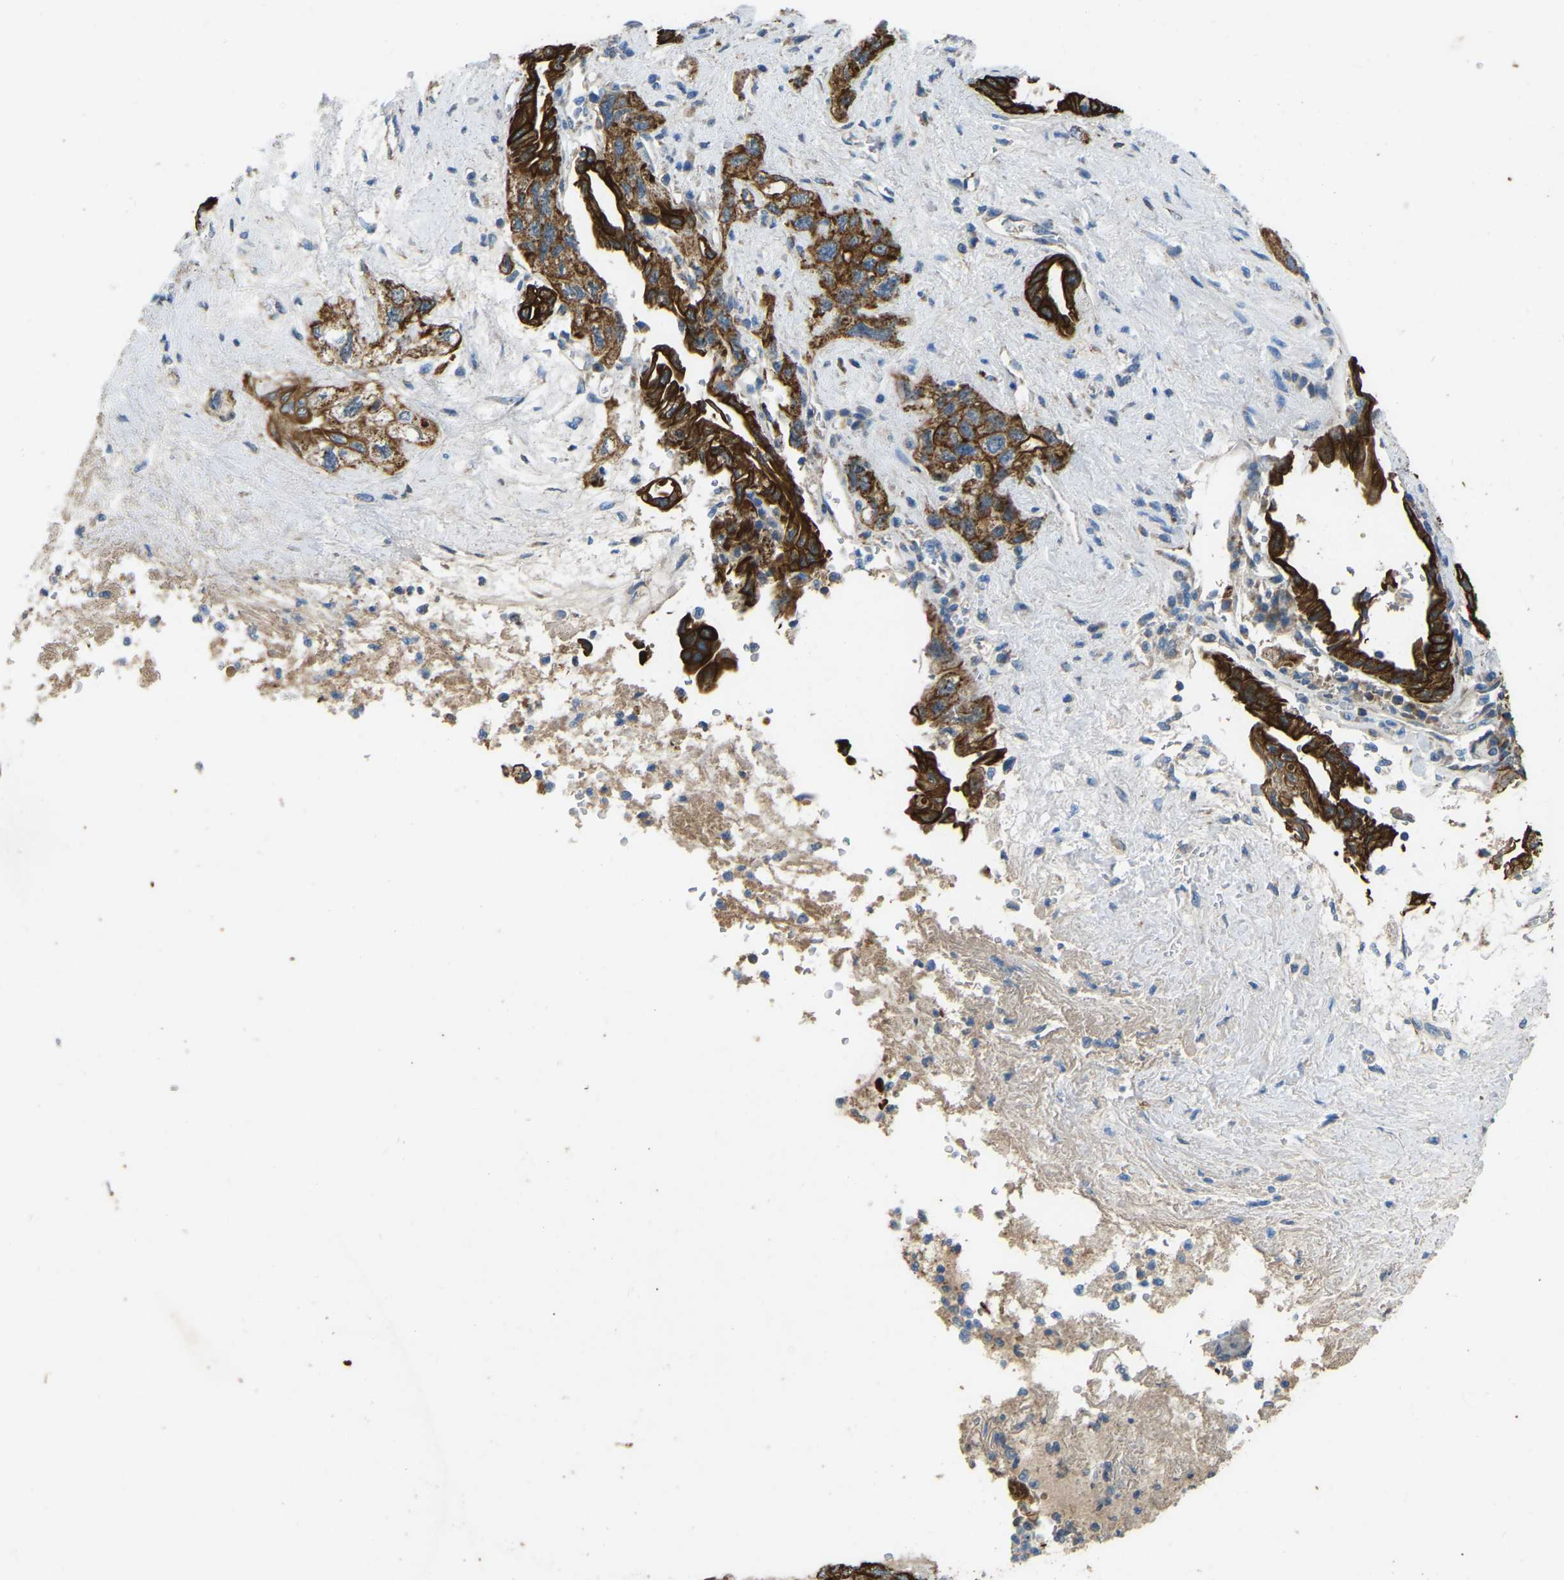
{"staining": {"intensity": "strong", "quantity": ">75%", "location": "cytoplasmic/membranous"}, "tissue": "pancreatic cancer", "cell_type": "Tumor cells", "image_type": "cancer", "snomed": [{"axis": "morphology", "description": "Adenocarcinoma, NOS"}, {"axis": "topography", "description": "Pancreas"}], "caption": "Immunohistochemical staining of adenocarcinoma (pancreatic) demonstrates strong cytoplasmic/membranous protein staining in about >75% of tumor cells. The protein of interest is shown in brown color, while the nuclei are stained blue.", "gene": "ZNF200", "patient": {"sex": "female", "age": 73}}